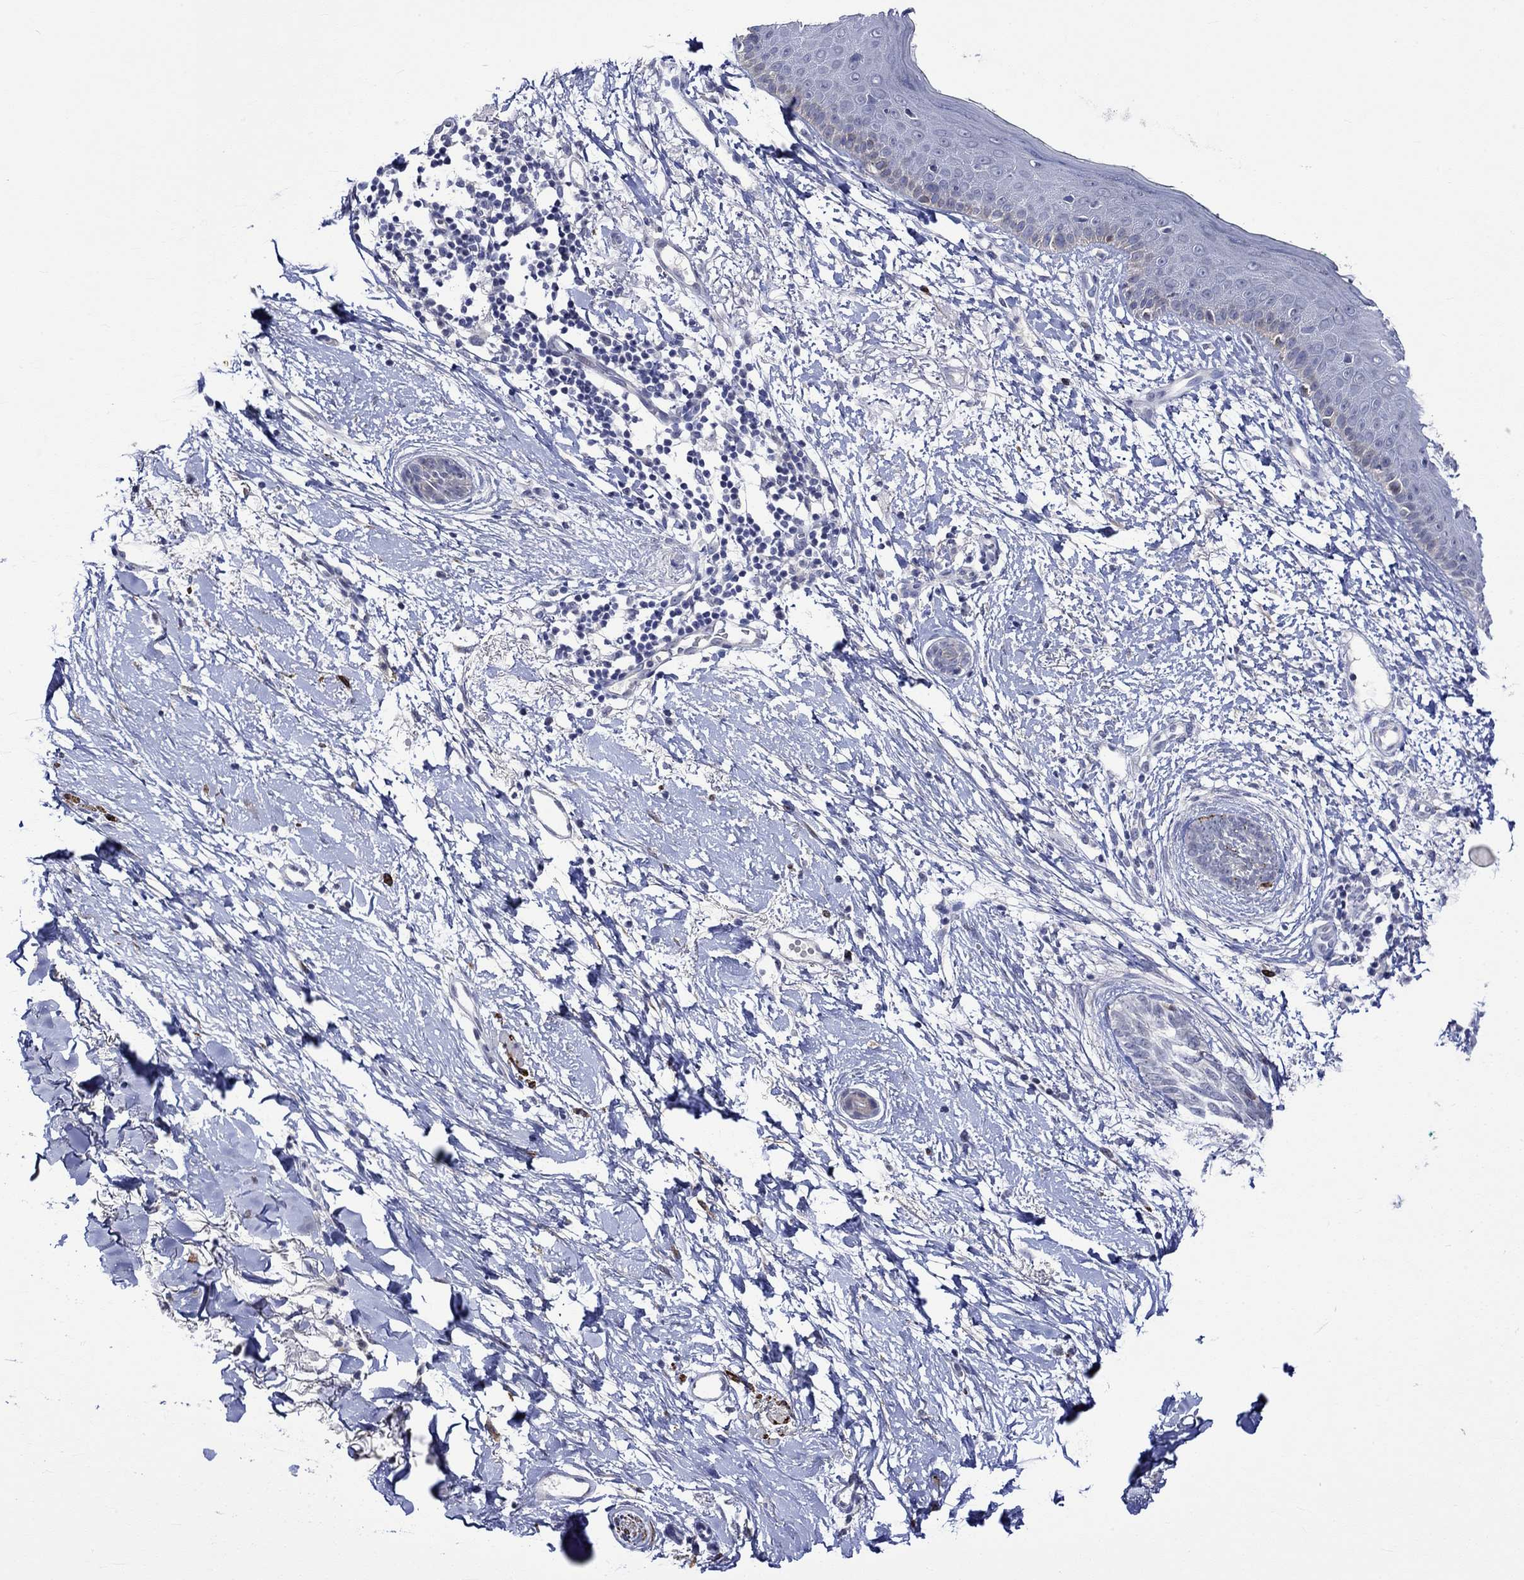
{"staining": {"intensity": "negative", "quantity": "none", "location": "none"}, "tissue": "skin cancer", "cell_type": "Tumor cells", "image_type": "cancer", "snomed": [{"axis": "morphology", "description": "Normal tissue, NOS"}, {"axis": "morphology", "description": "Basal cell carcinoma"}, {"axis": "topography", "description": "Skin"}], "caption": "Immunohistochemical staining of human skin cancer (basal cell carcinoma) reveals no significant positivity in tumor cells.", "gene": "CRYAB", "patient": {"sex": "male", "age": 84}}